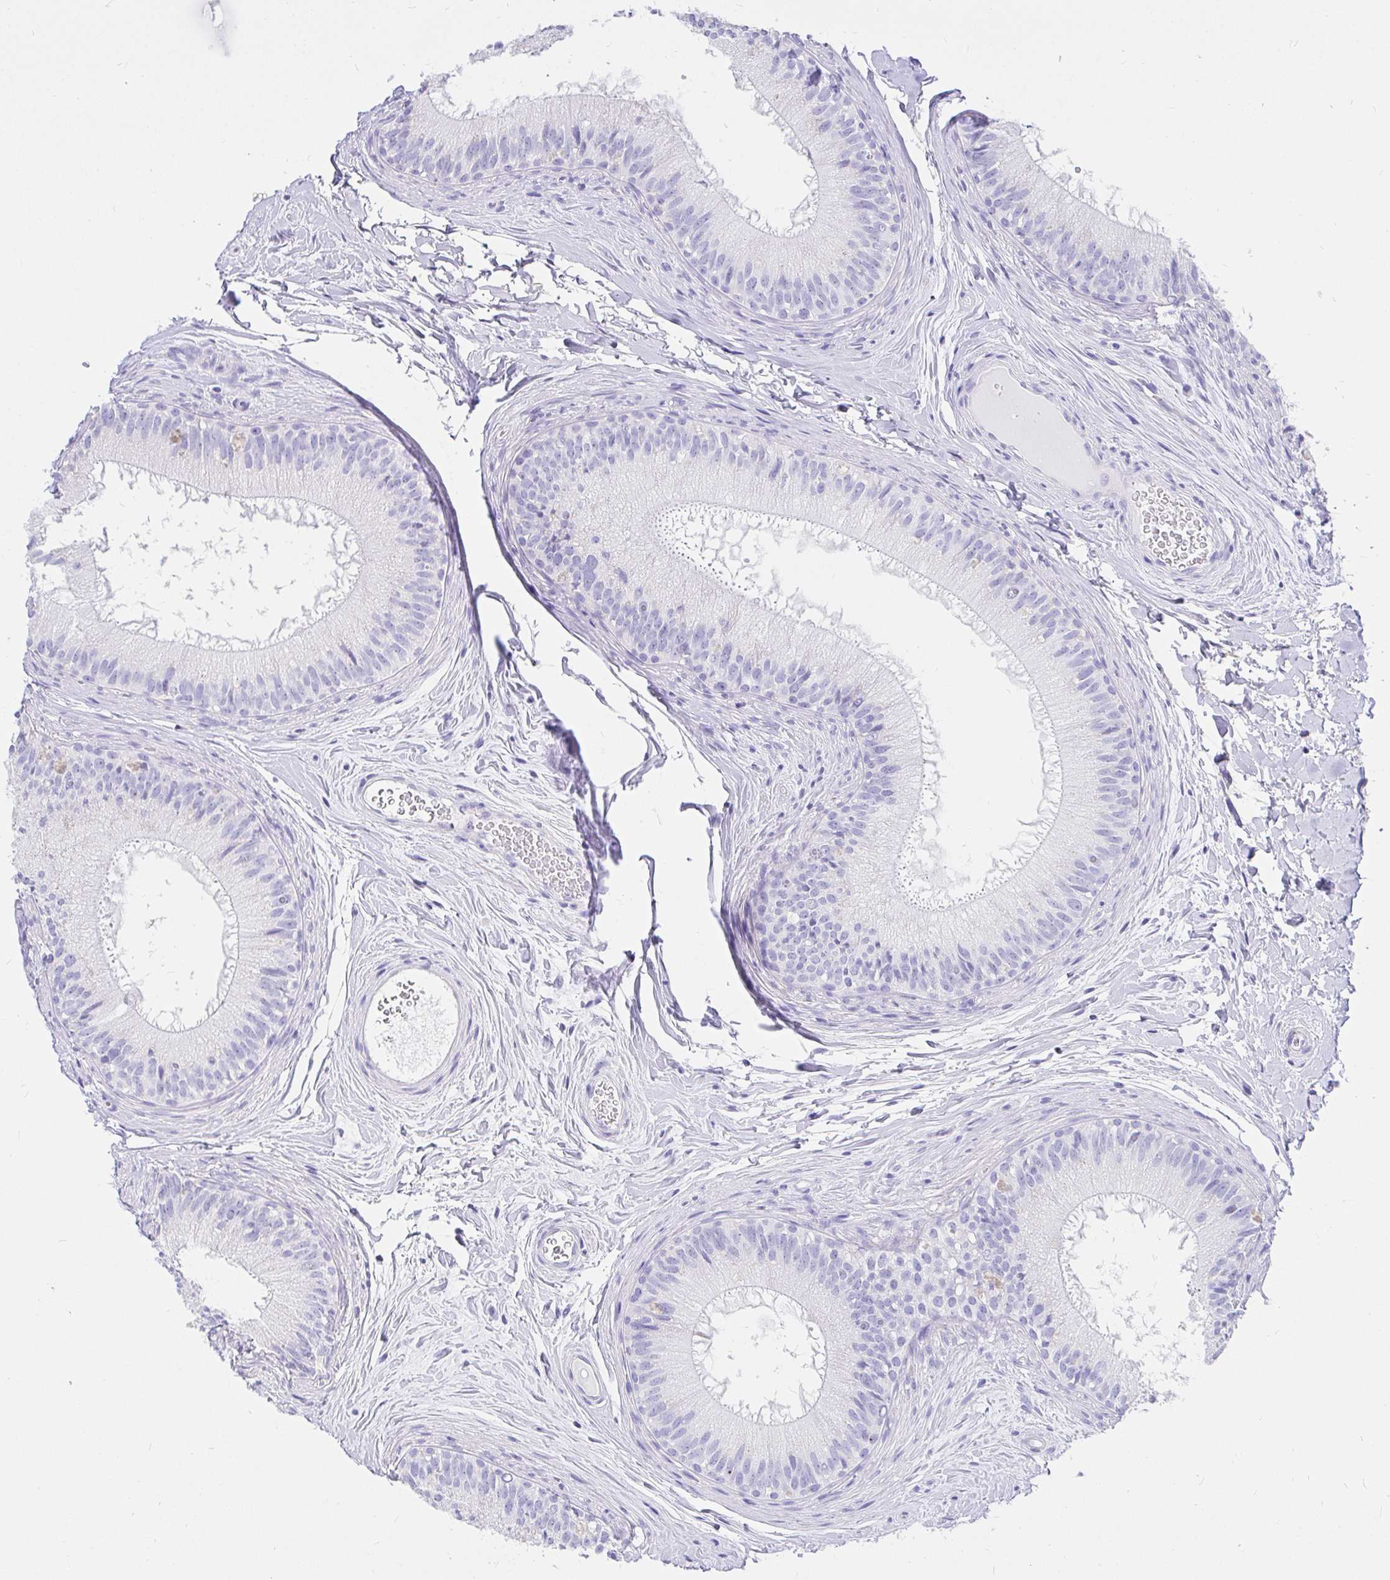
{"staining": {"intensity": "negative", "quantity": "none", "location": "none"}, "tissue": "epididymis", "cell_type": "Glandular cells", "image_type": "normal", "snomed": [{"axis": "morphology", "description": "Normal tissue, NOS"}, {"axis": "topography", "description": "Epididymis"}], "caption": "This image is of benign epididymis stained with IHC to label a protein in brown with the nuclei are counter-stained blue. There is no staining in glandular cells.", "gene": "CCDC62", "patient": {"sex": "male", "age": 44}}